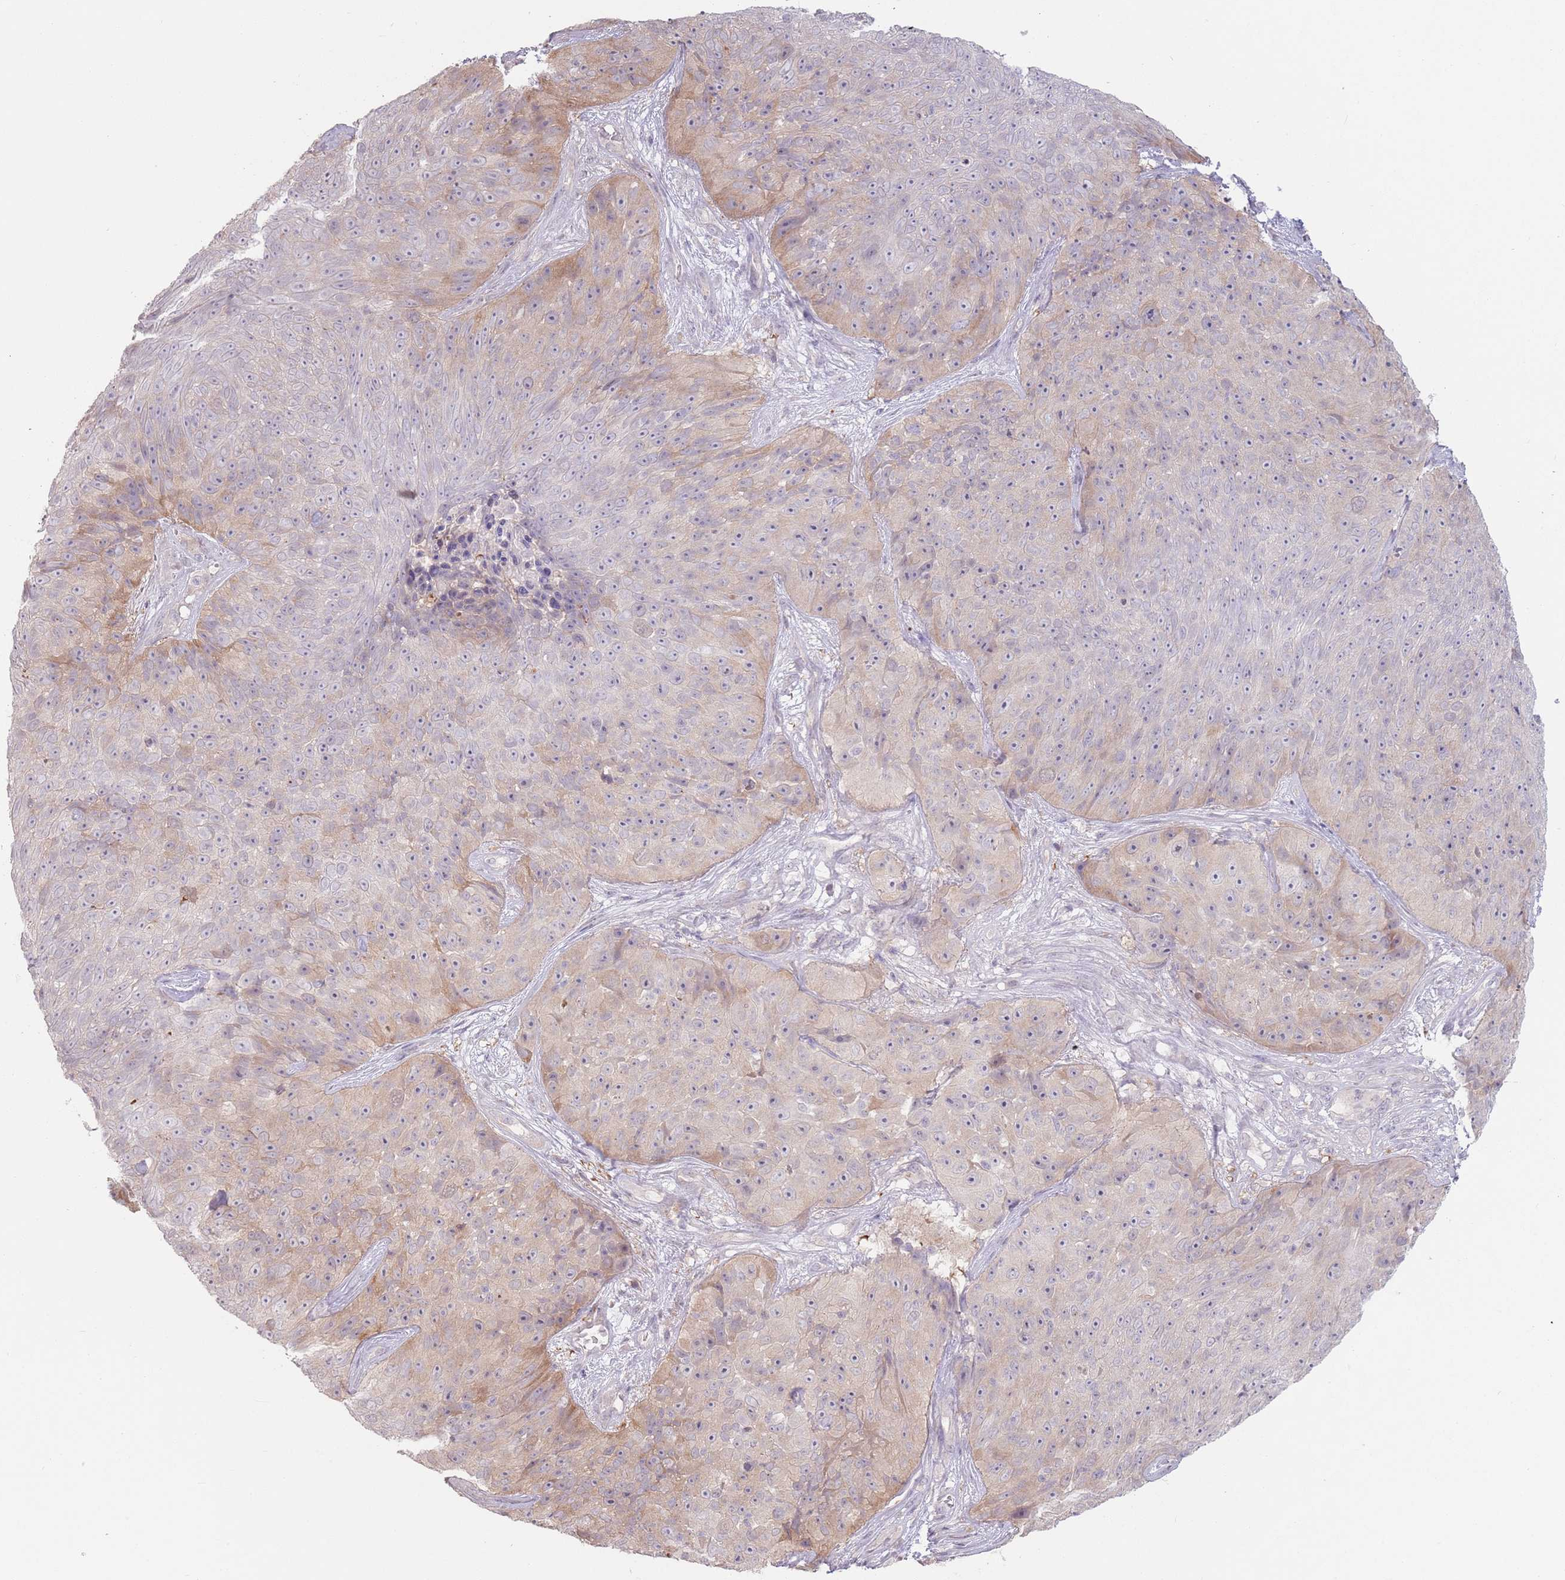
{"staining": {"intensity": "moderate", "quantity": "<25%", "location": "cytoplasmic/membranous"}, "tissue": "skin cancer", "cell_type": "Tumor cells", "image_type": "cancer", "snomed": [{"axis": "morphology", "description": "Squamous cell carcinoma, NOS"}, {"axis": "topography", "description": "Skin"}], "caption": "Brown immunohistochemical staining in squamous cell carcinoma (skin) shows moderate cytoplasmic/membranous expression in approximately <25% of tumor cells. The protein of interest is shown in brown color, while the nuclei are stained blue.", "gene": "LDHD", "patient": {"sex": "female", "age": 87}}